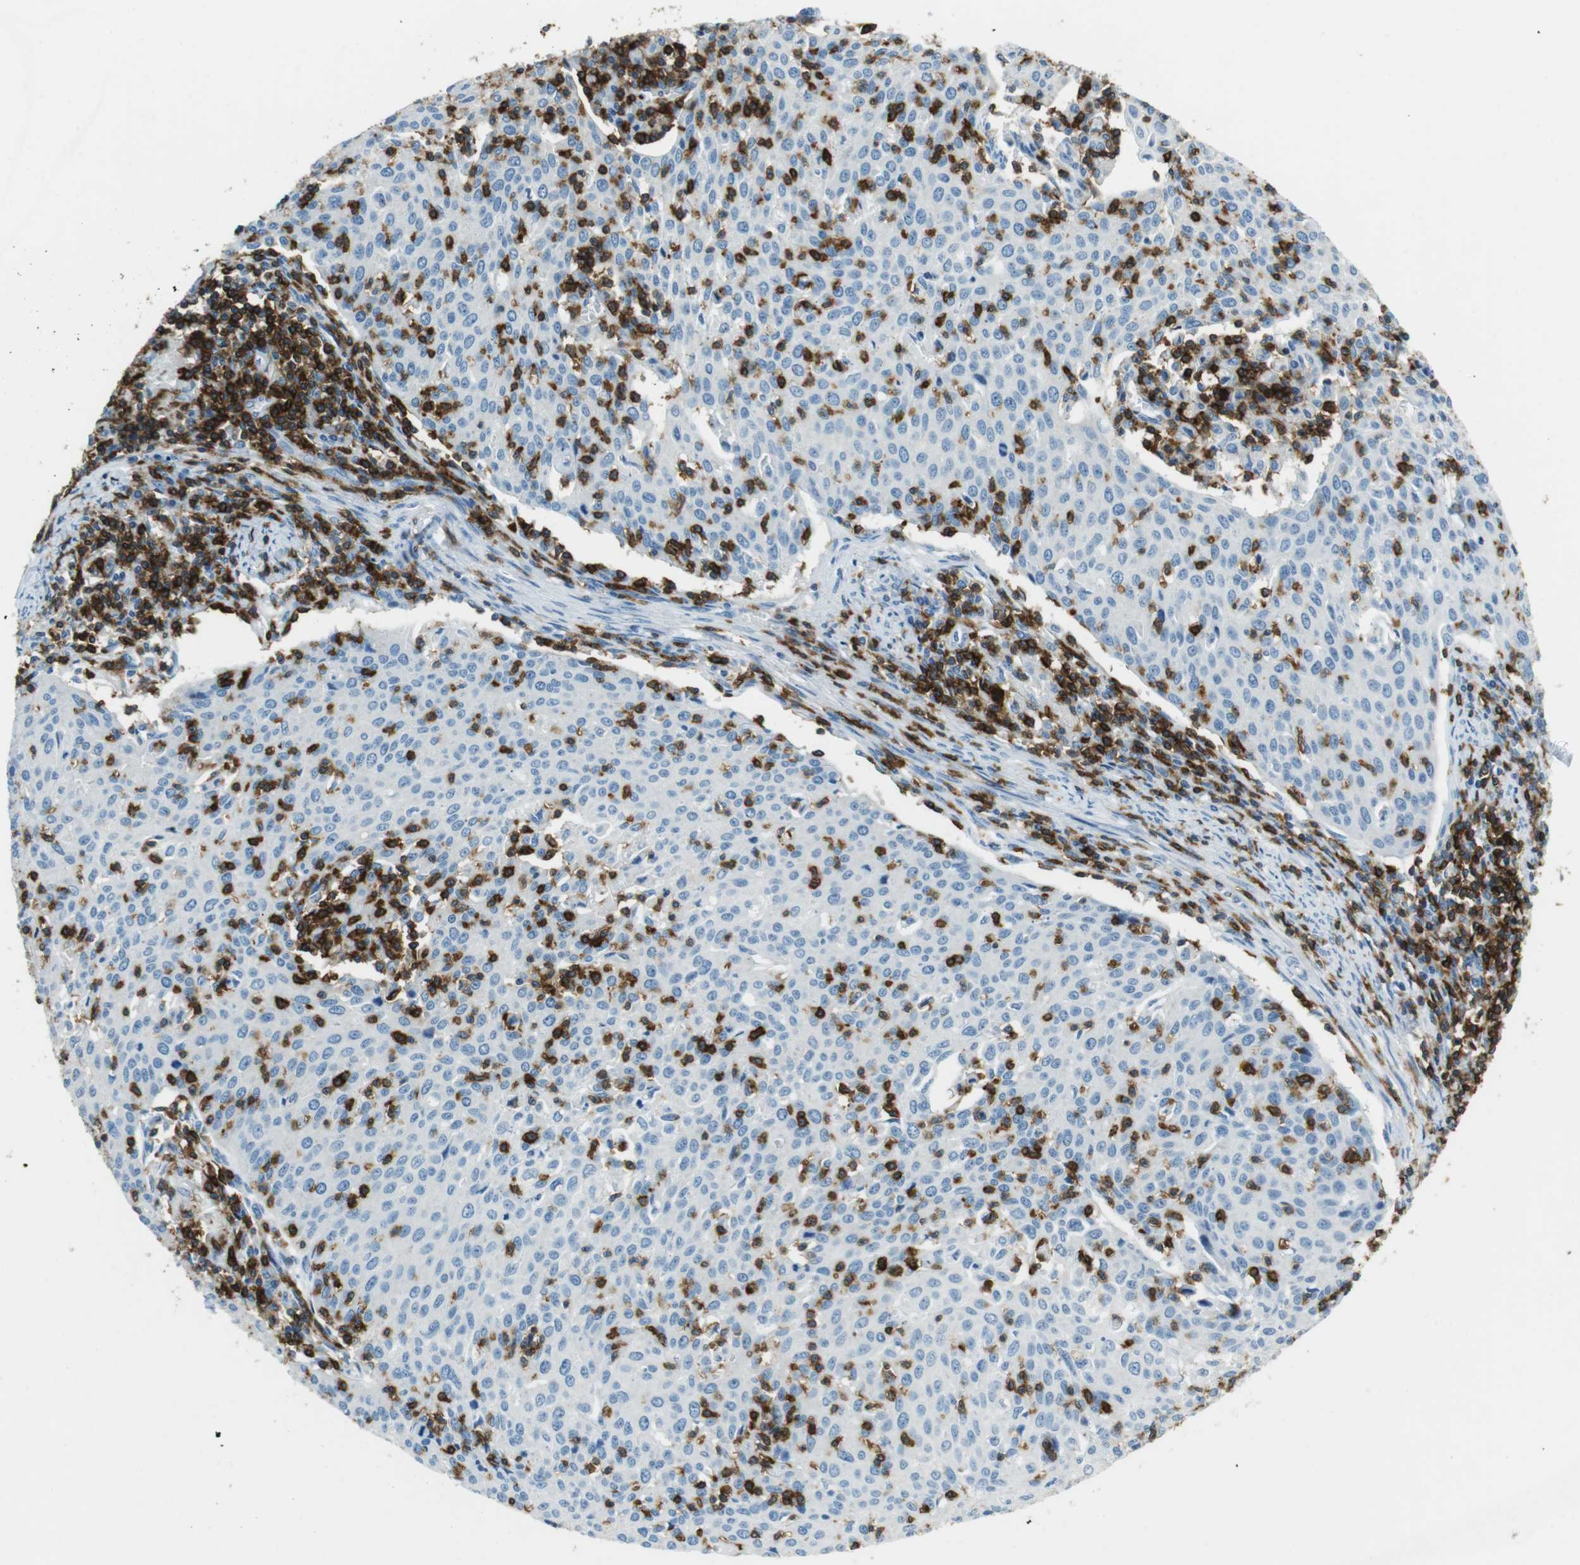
{"staining": {"intensity": "negative", "quantity": "none", "location": "none"}, "tissue": "cervical cancer", "cell_type": "Tumor cells", "image_type": "cancer", "snomed": [{"axis": "morphology", "description": "Squamous cell carcinoma, NOS"}, {"axis": "topography", "description": "Cervix"}], "caption": "IHC micrograph of human cervical cancer (squamous cell carcinoma) stained for a protein (brown), which exhibits no positivity in tumor cells.", "gene": "LAT", "patient": {"sex": "female", "age": 38}}